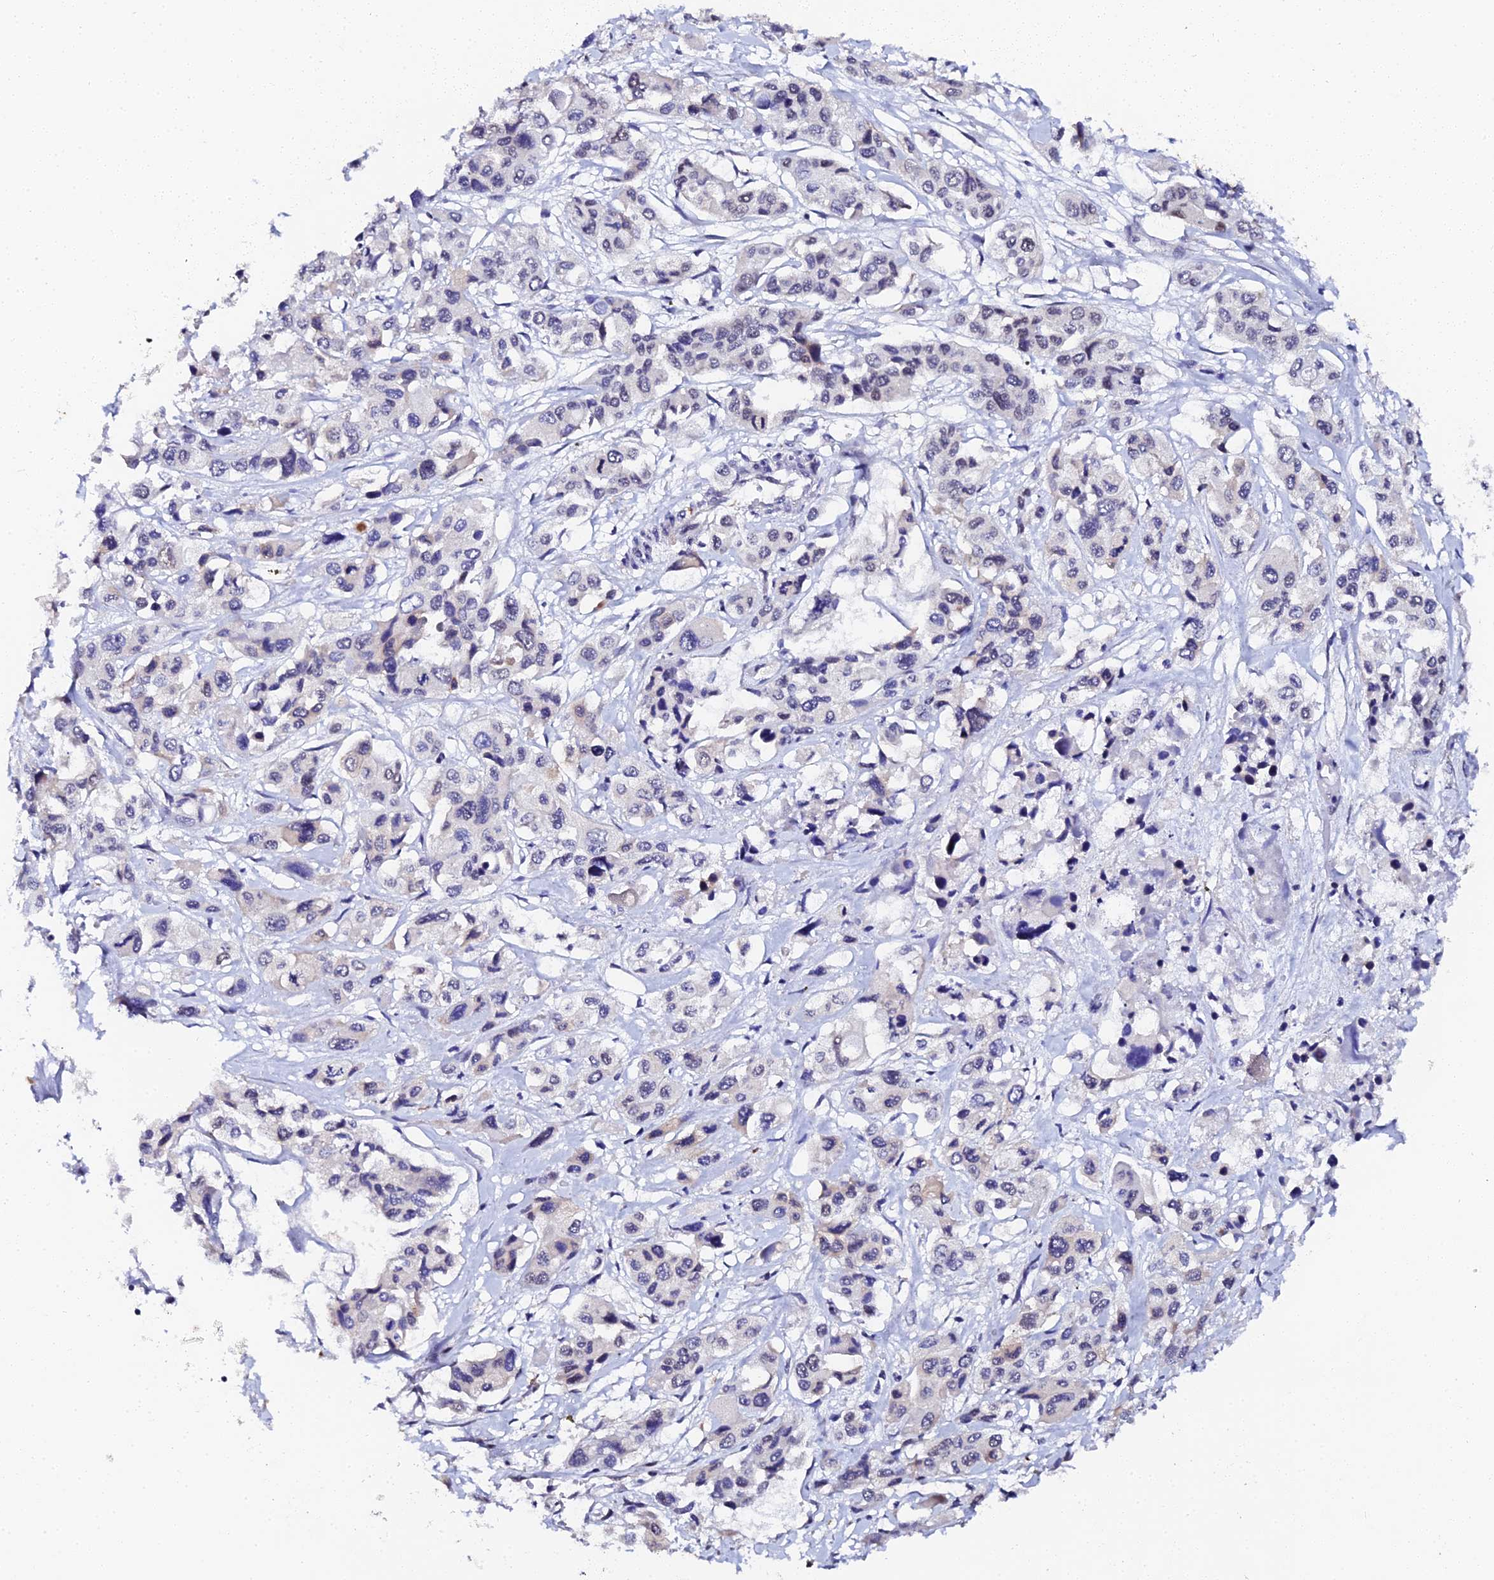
{"staining": {"intensity": "weak", "quantity": "<25%", "location": "nuclear"}, "tissue": "pancreatic cancer", "cell_type": "Tumor cells", "image_type": "cancer", "snomed": [{"axis": "morphology", "description": "Adenocarcinoma, NOS"}, {"axis": "topography", "description": "Pancreas"}], "caption": "Immunohistochemistry (IHC) micrograph of pancreatic adenocarcinoma stained for a protein (brown), which shows no staining in tumor cells.", "gene": "MAGOHB", "patient": {"sex": "male", "age": 92}}